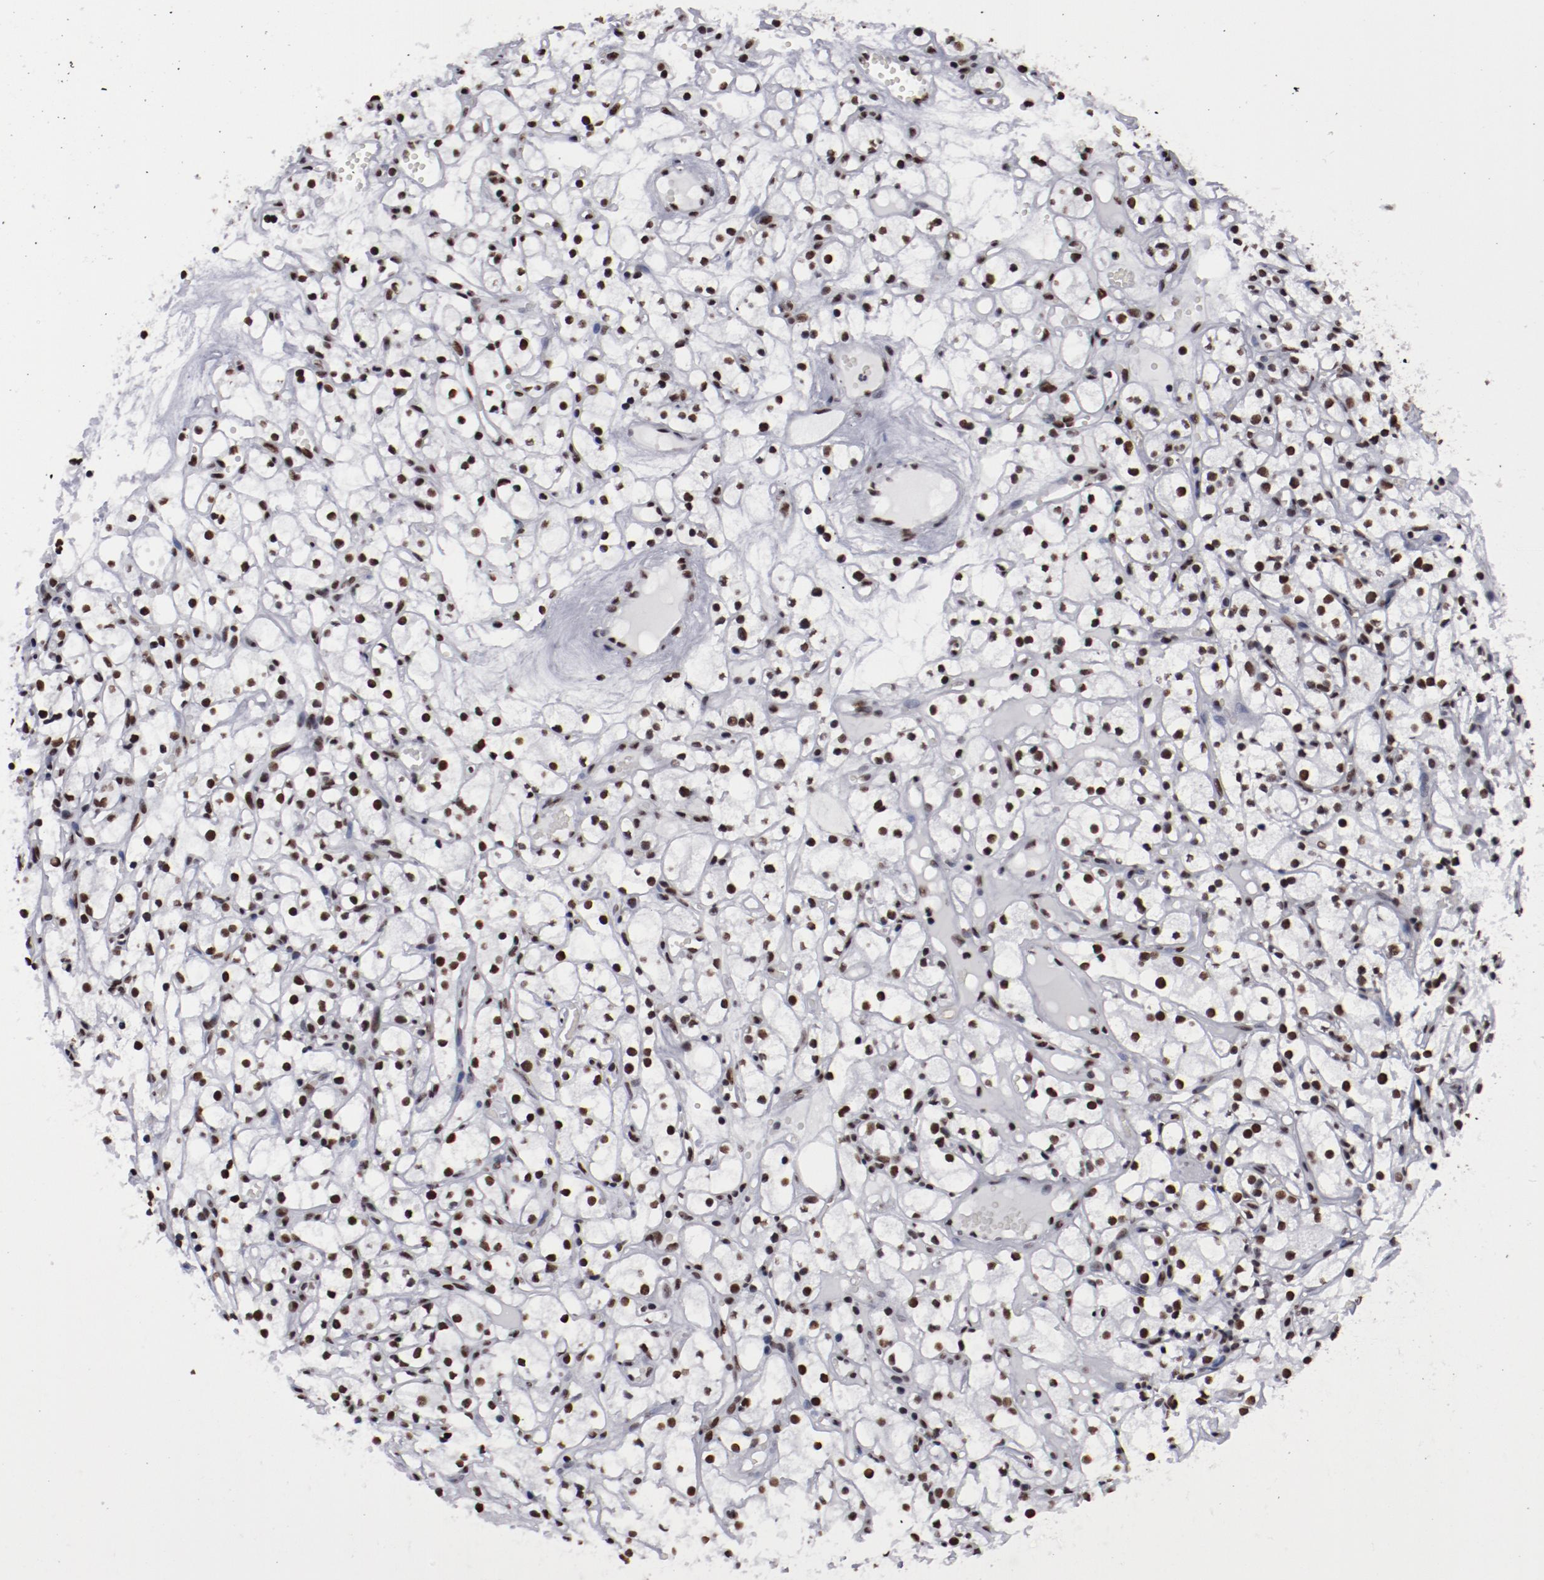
{"staining": {"intensity": "moderate", "quantity": ">75%", "location": "nuclear"}, "tissue": "renal cancer", "cell_type": "Tumor cells", "image_type": "cancer", "snomed": [{"axis": "morphology", "description": "Adenocarcinoma, NOS"}, {"axis": "topography", "description": "Kidney"}], "caption": "This is a photomicrograph of immunohistochemistry (IHC) staining of adenocarcinoma (renal), which shows moderate expression in the nuclear of tumor cells.", "gene": "HNRNPA2B1", "patient": {"sex": "male", "age": 61}}